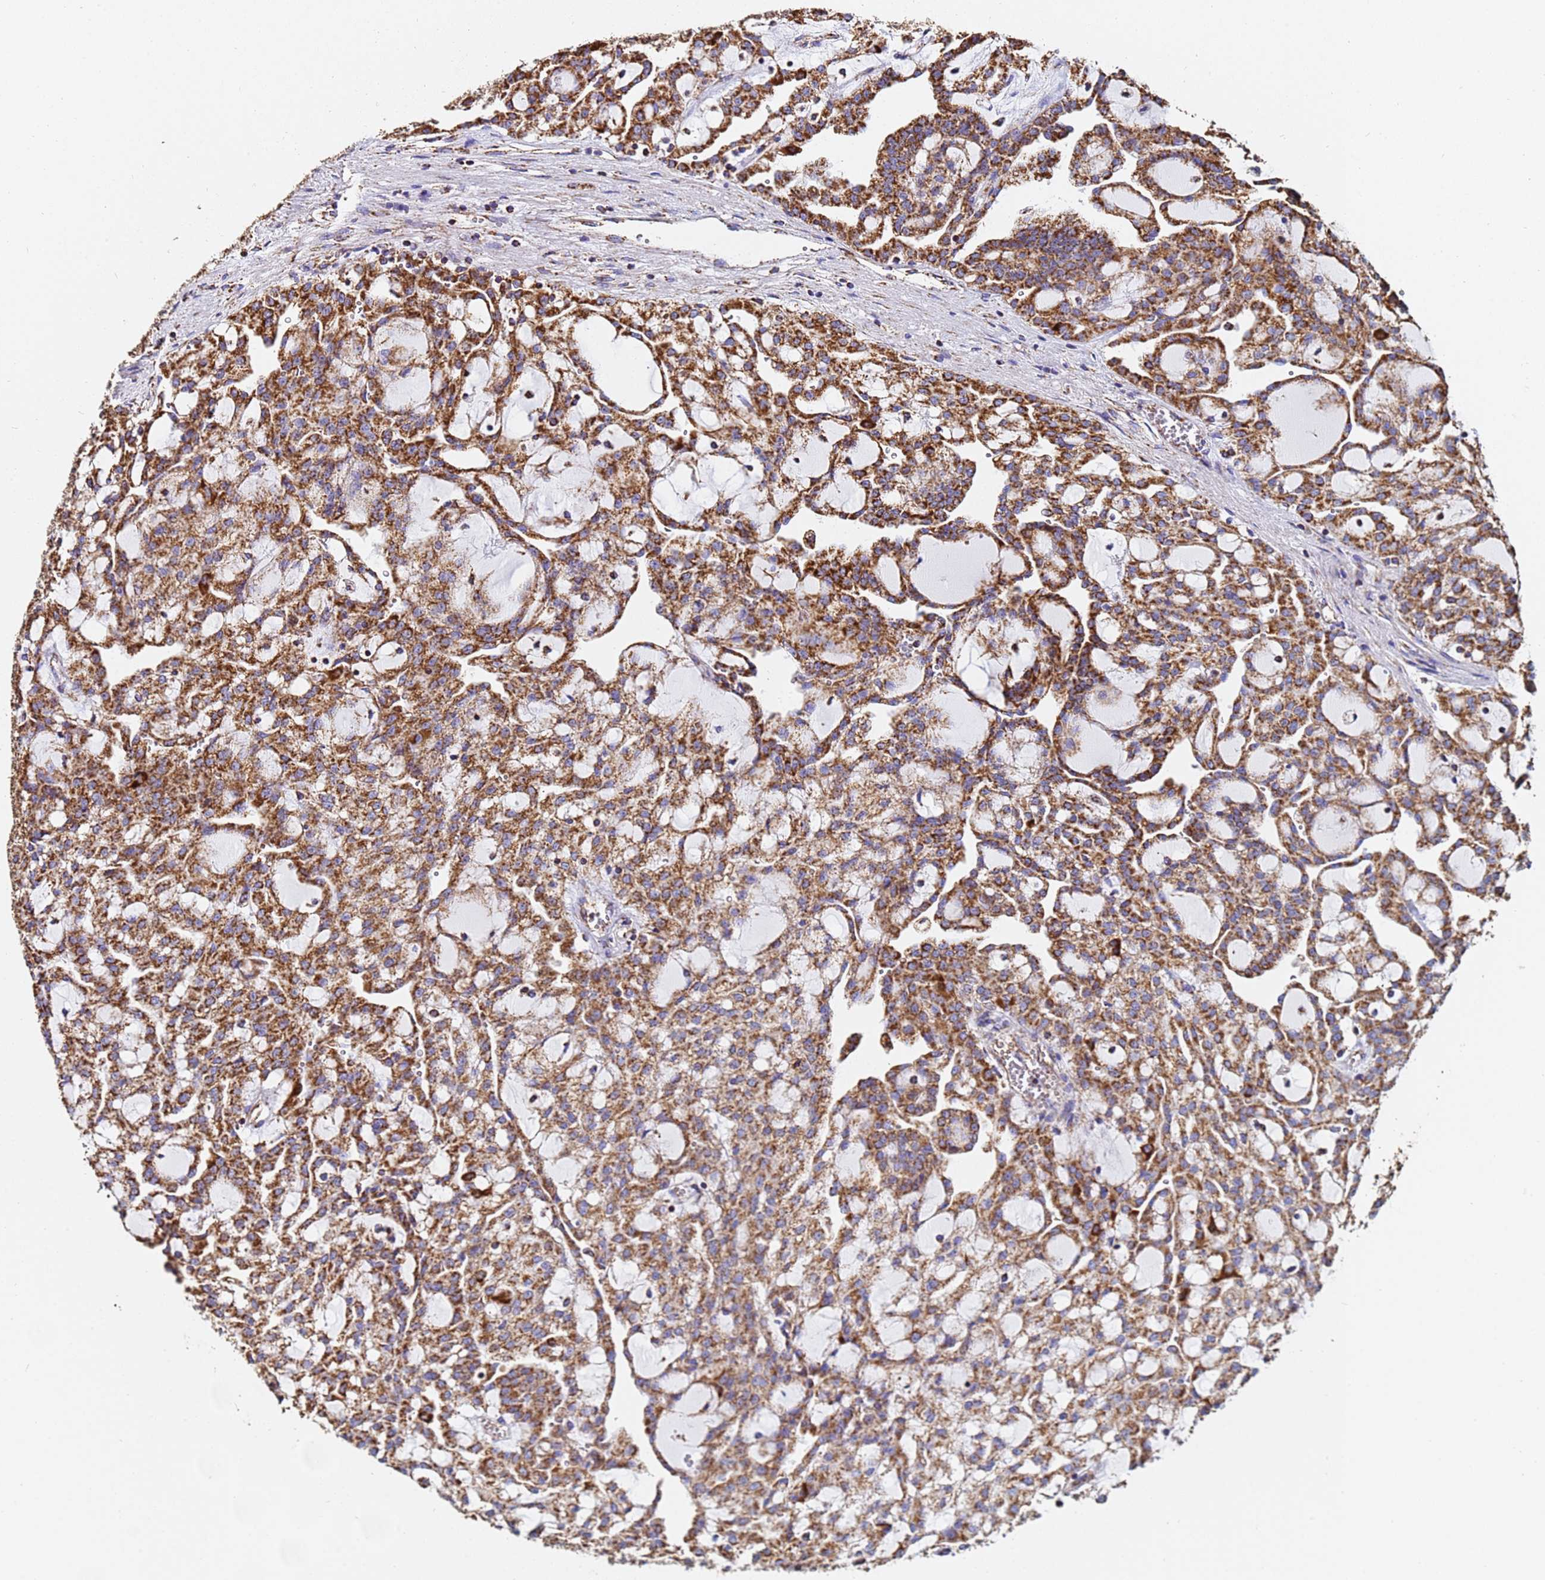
{"staining": {"intensity": "strong", "quantity": ">75%", "location": "cytoplasmic/membranous"}, "tissue": "renal cancer", "cell_type": "Tumor cells", "image_type": "cancer", "snomed": [{"axis": "morphology", "description": "Adenocarcinoma, NOS"}, {"axis": "topography", "description": "Kidney"}], "caption": "DAB immunohistochemical staining of human adenocarcinoma (renal) displays strong cytoplasmic/membranous protein expression in approximately >75% of tumor cells.", "gene": "PHB2", "patient": {"sex": "male", "age": 63}}